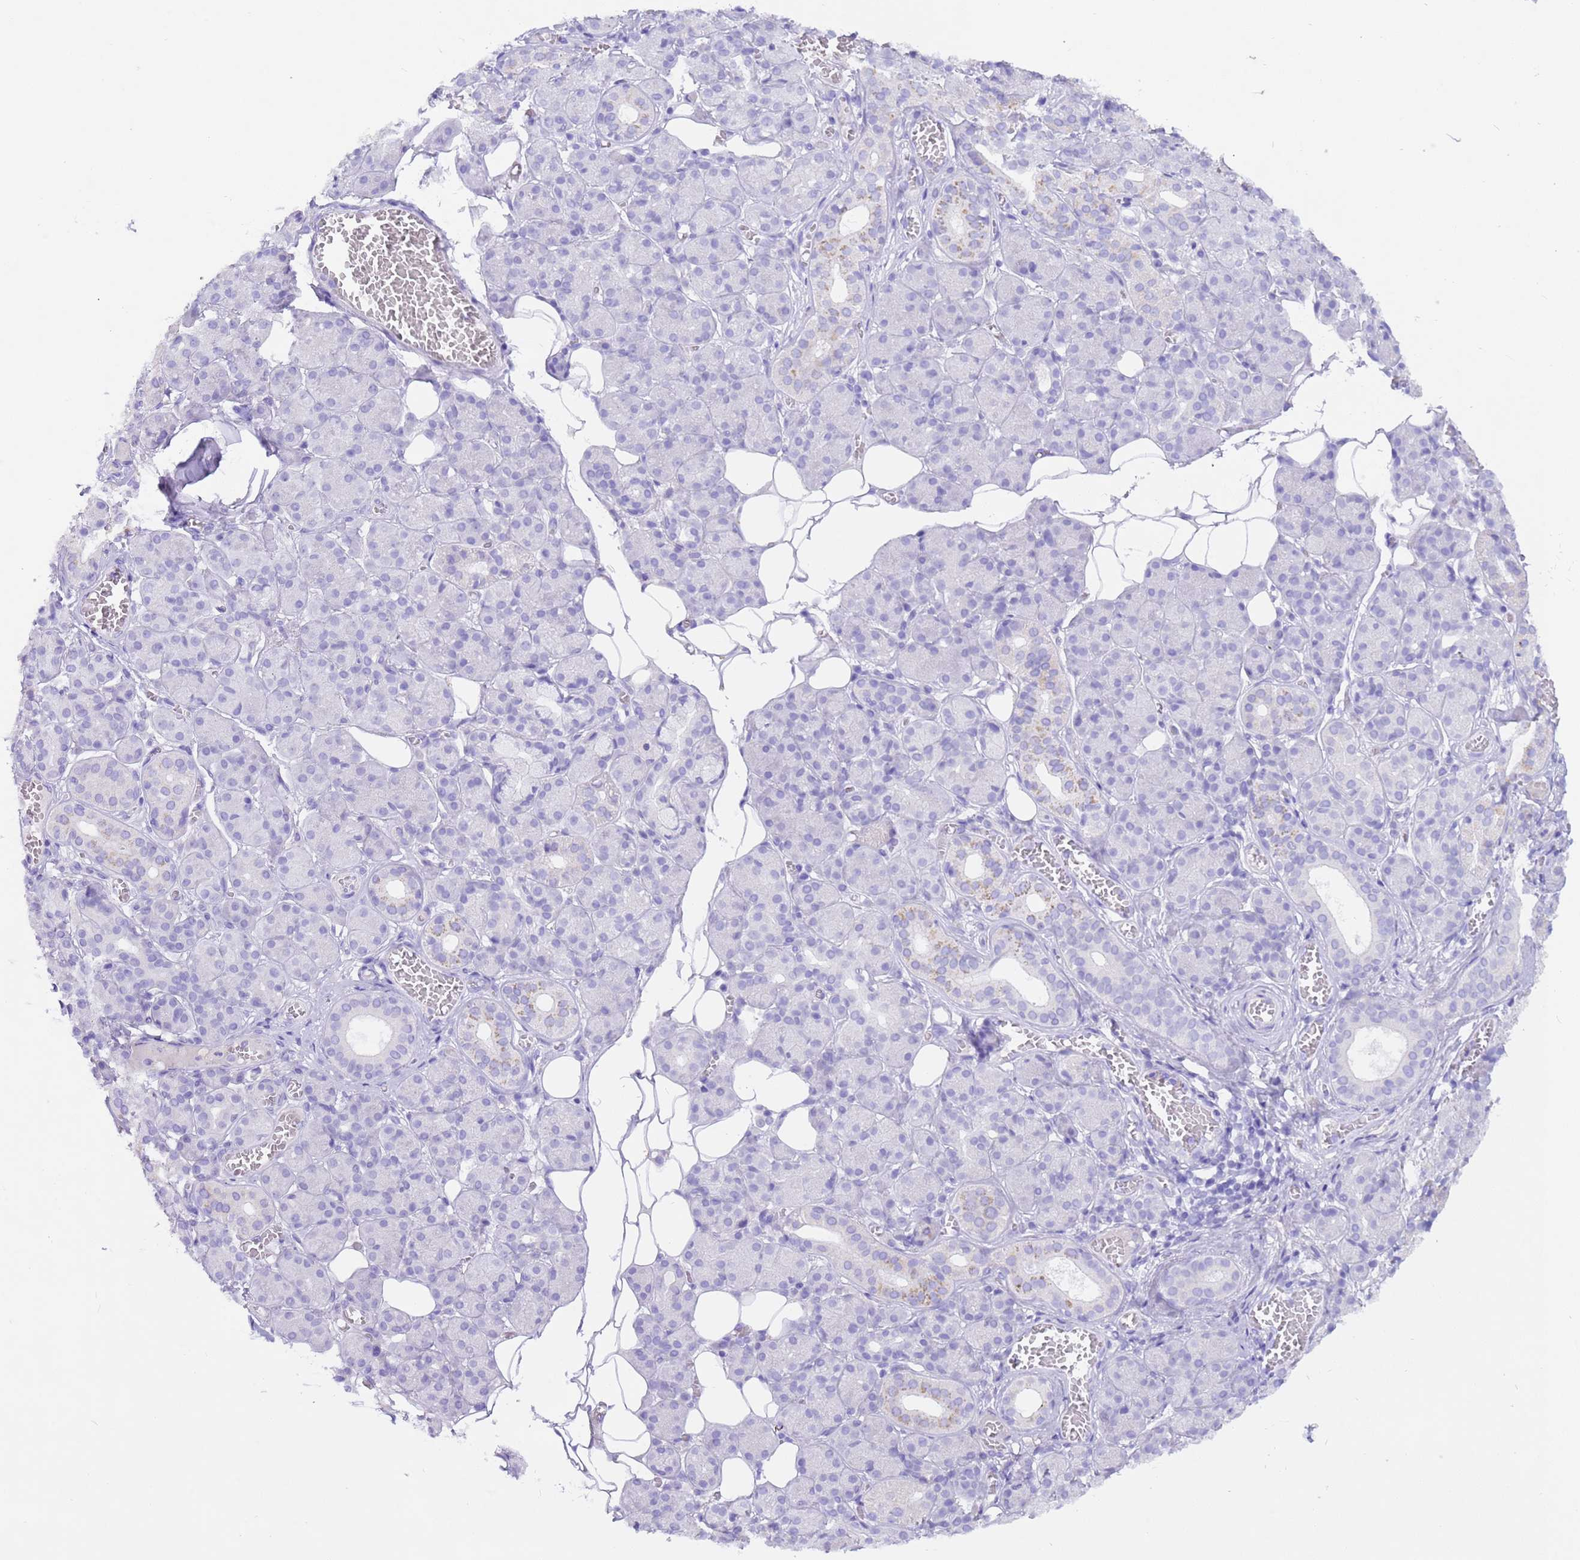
{"staining": {"intensity": "negative", "quantity": "none", "location": "none"}, "tissue": "salivary gland", "cell_type": "Glandular cells", "image_type": "normal", "snomed": [{"axis": "morphology", "description": "Normal tissue, NOS"}, {"axis": "topography", "description": "Salivary gland"}], "caption": "Immunohistochemistry image of normal salivary gland: salivary gland stained with DAB (3,3'-diaminobenzidine) shows no significant protein positivity in glandular cells. (DAB (3,3'-diaminobenzidine) immunohistochemistry, high magnification).", "gene": "CPB1", "patient": {"sex": "male", "age": 63}}